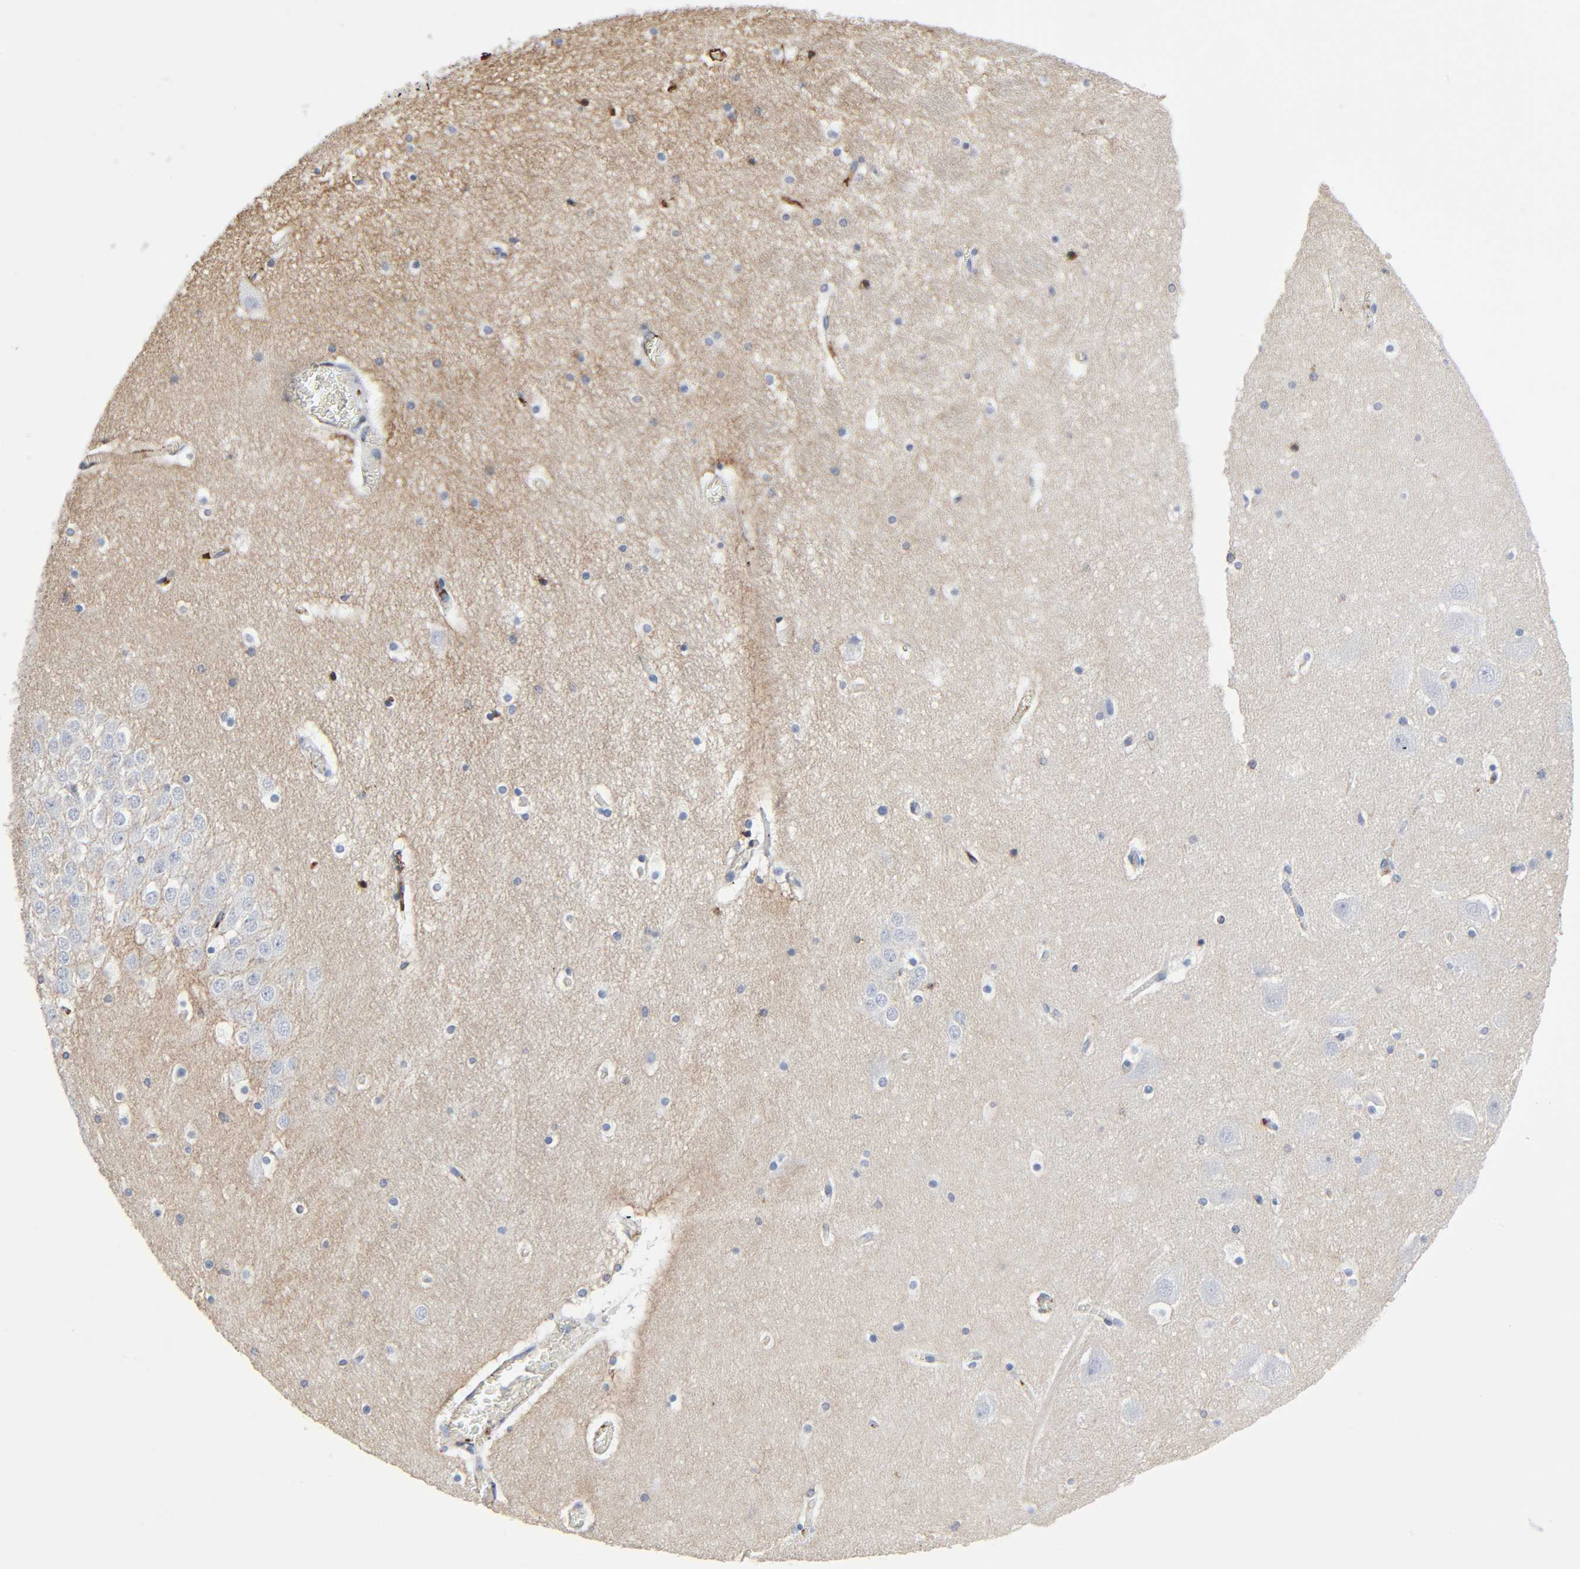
{"staining": {"intensity": "negative", "quantity": "none", "location": "none"}, "tissue": "hippocampus", "cell_type": "Glial cells", "image_type": "normal", "snomed": [{"axis": "morphology", "description": "Normal tissue, NOS"}, {"axis": "topography", "description": "Hippocampus"}], "caption": "An immunohistochemistry micrograph of benign hippocampus is shown. There is no staining in glial cells of hippocampus. (Brightfield microscopy of DAB (3,3'-diaminobenzidine) immunohistochemistry at high magnification).", "gene": "C3", "patient": {"sex": "male", "age": 45}}